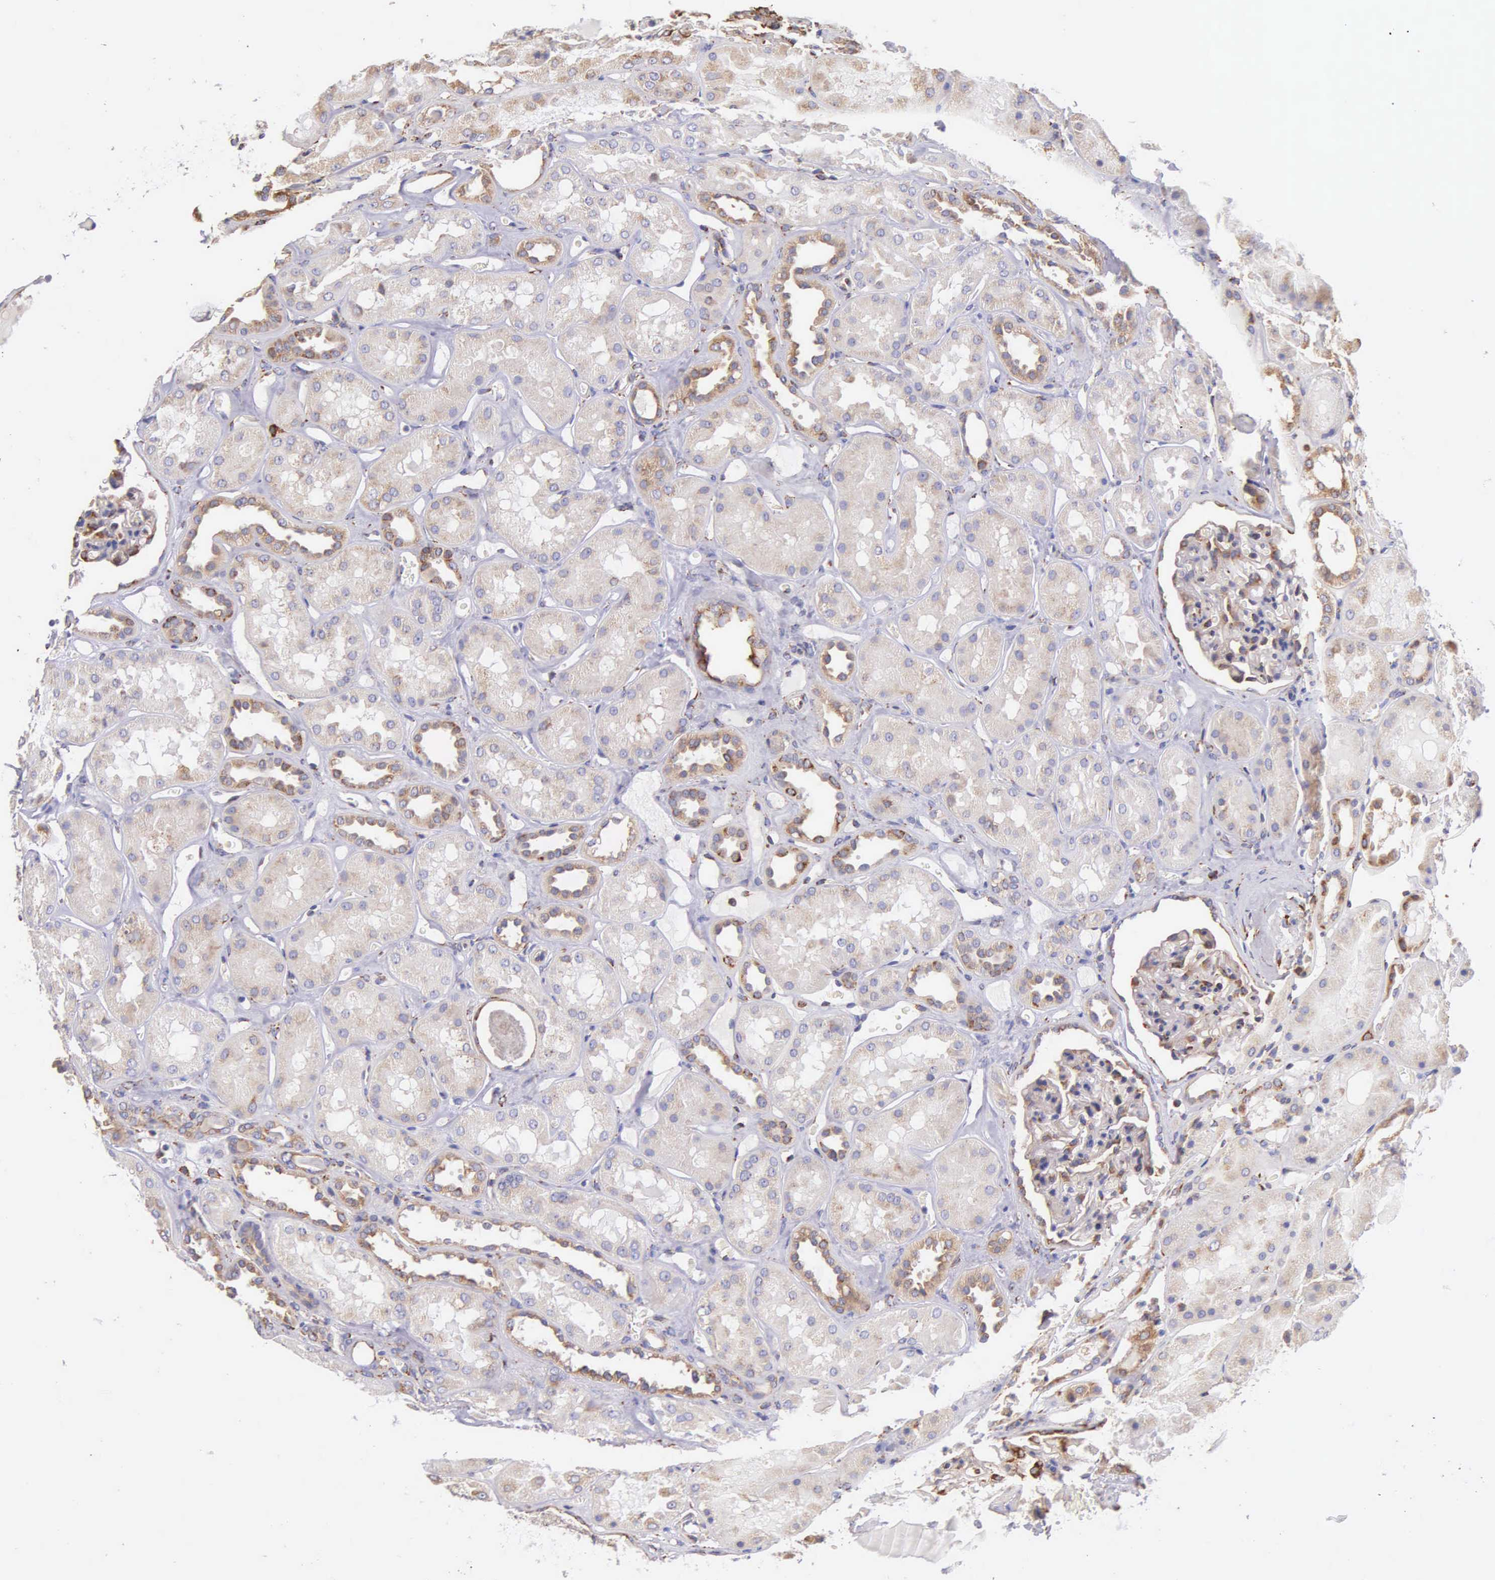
{"staining": {"intensity": "moderate", "quantity": "25%-75%", "location": "cytoplasmic/membranous"}, "tissue": "kidney", "cell_type": "Cells in glomeruli", "image_type": "normal", "snomed": [{"axis": "morphology", "description": "Normal tissue, NOS"}, {"axis": "topography", "description": "Kidney"}, {"axis": "topography", "description": "Urinary bladder"}], "caption": "This is a histology image of immunohistochemistry (IHC) staining of benign kidney, which shows moderate expression in the cytoplasmic/membranous of cells in glomeruli.", "gene": "CKAP4", "patient": {"sex": "male", "age": 64}}